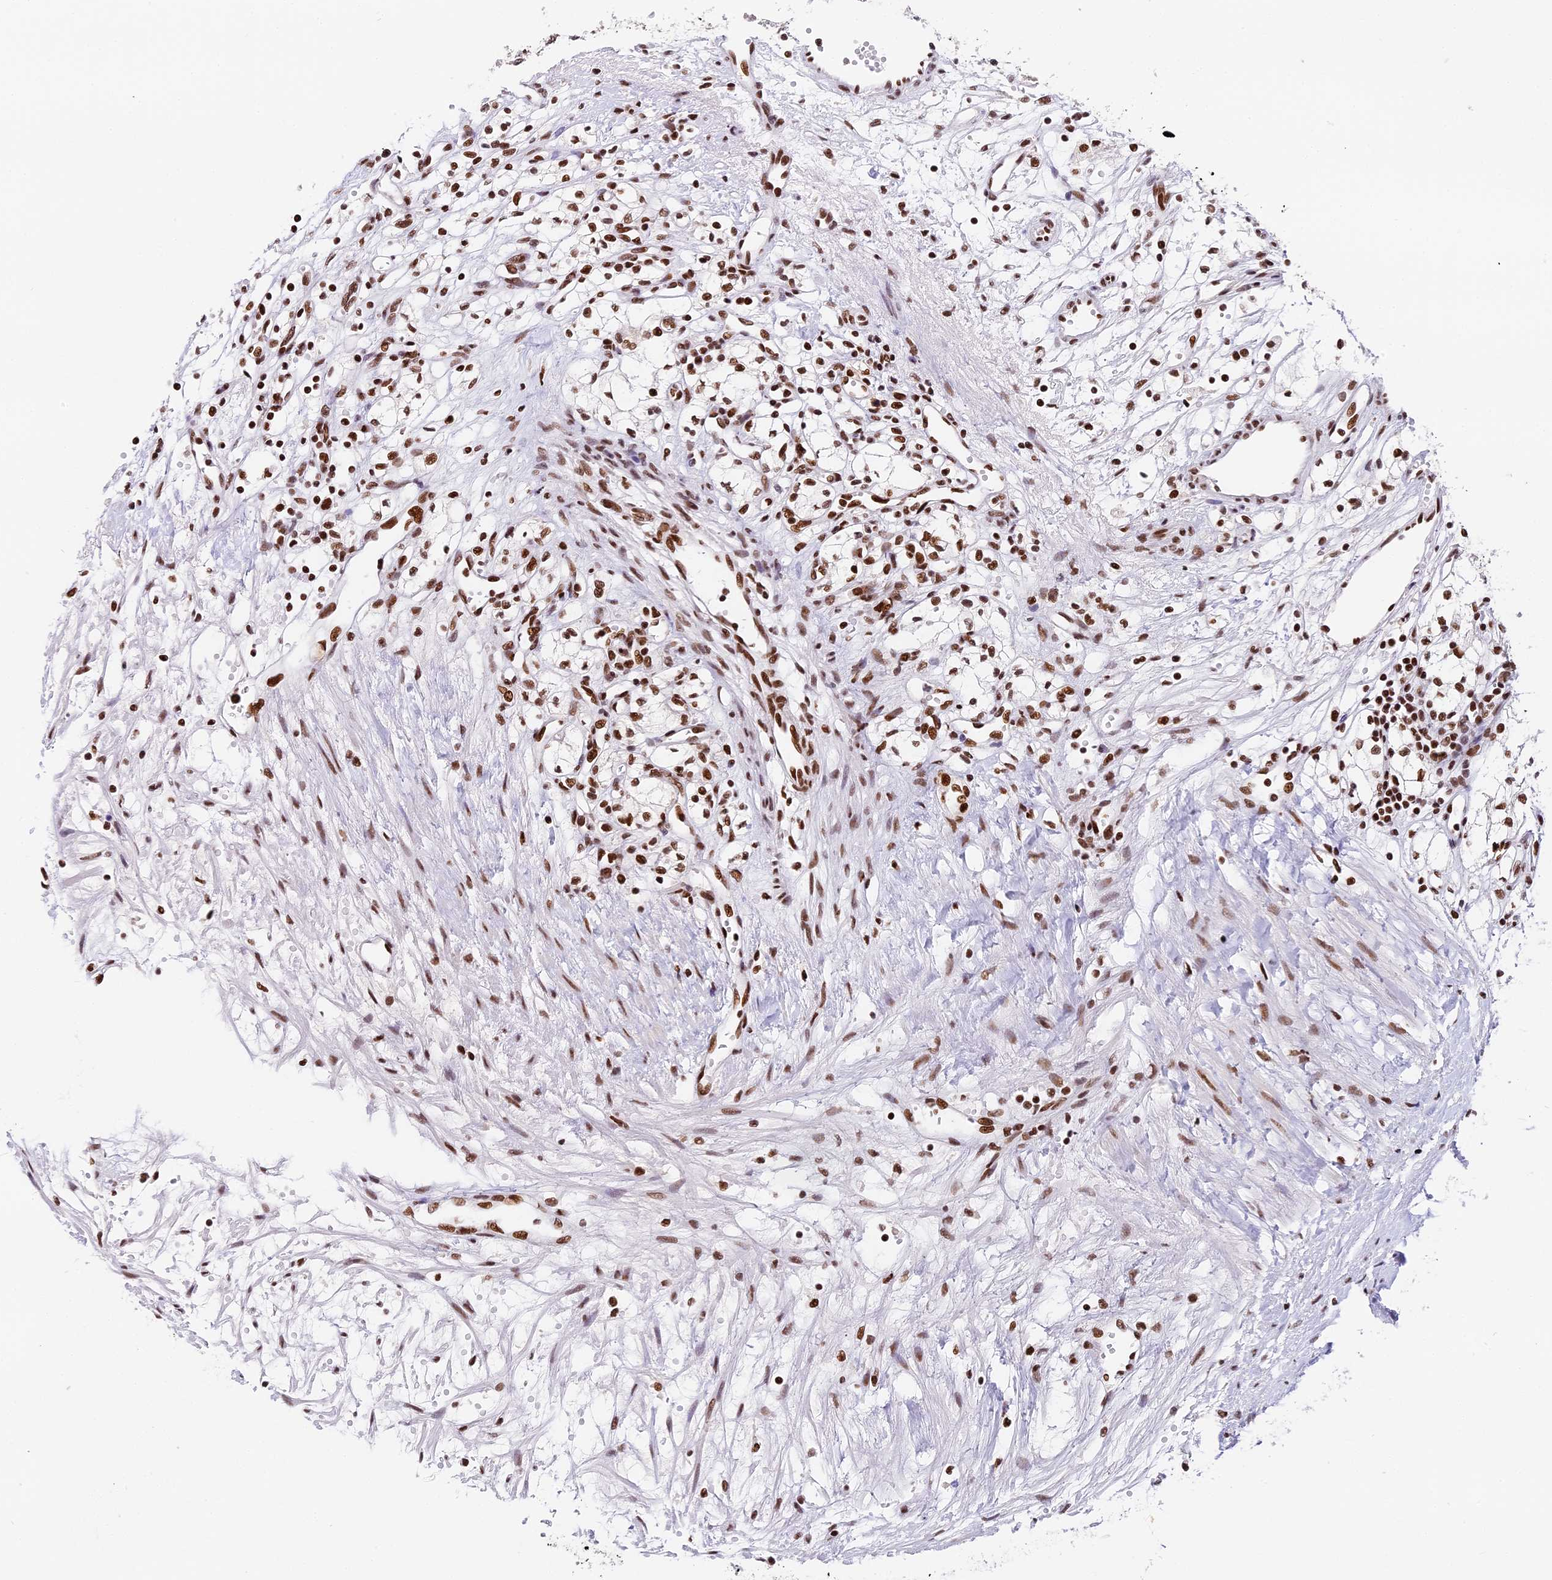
{"staining": {"intensity": "strong", "quantity": ">75%", "location": "nuclear"}, "tissue": "renal cancer", "cell_type": "Tumor cells", "image_type": "cancer", "snomed": [{"axis": "morphology", "description": "Adenocarcinoma, NOS"}, {"axis": "topography", "description": "Kidney"}], "caption": "Tumor cells exhibit high levels of strong nuclear staining in approximately >75% of cells in human renal cancer.", "gene": "SBNO1", "patient": {"sex": "male", "age": 59}}